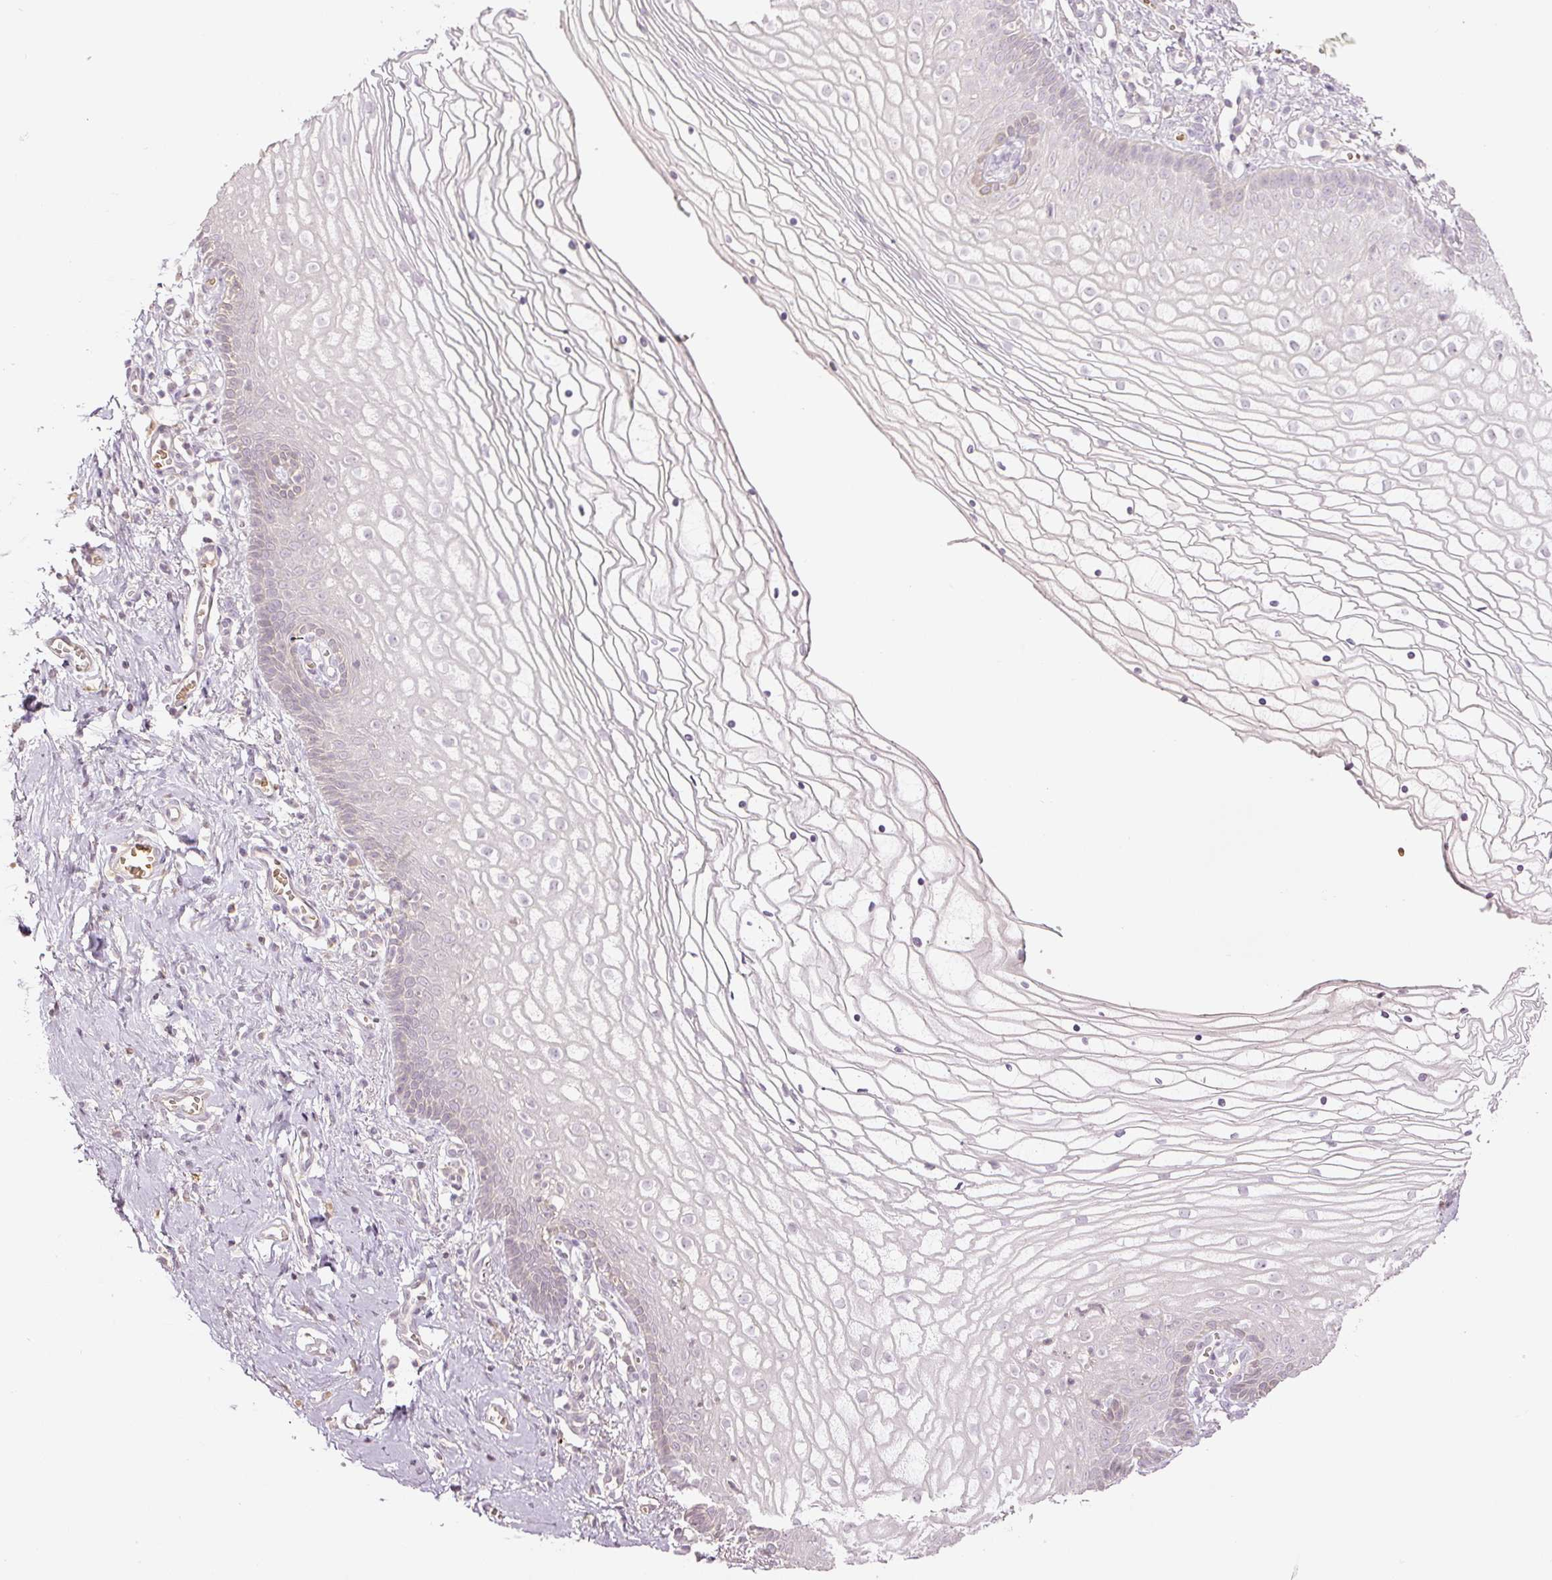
{"staining": {"intensity": "weak", "quantity": "<25%", "location": "cytoplasmic/membranous"}, "tissue": "vagina", "cell_type": "Squamous epithelial cells", "image_type": "normal", "snomed": [{"axis": "morphology", "description": "Normal tissue, NOS"}, {"axis": "topography", "description": "Vagina"}], "caption": "Immunohistochemistry photomicrograph of benign vagina: vagina stained with DAB shows no significant protein expression in squamous epithelial cells.", "gene": "GZMA", "patient": {"sex": "female", "age": 56}}